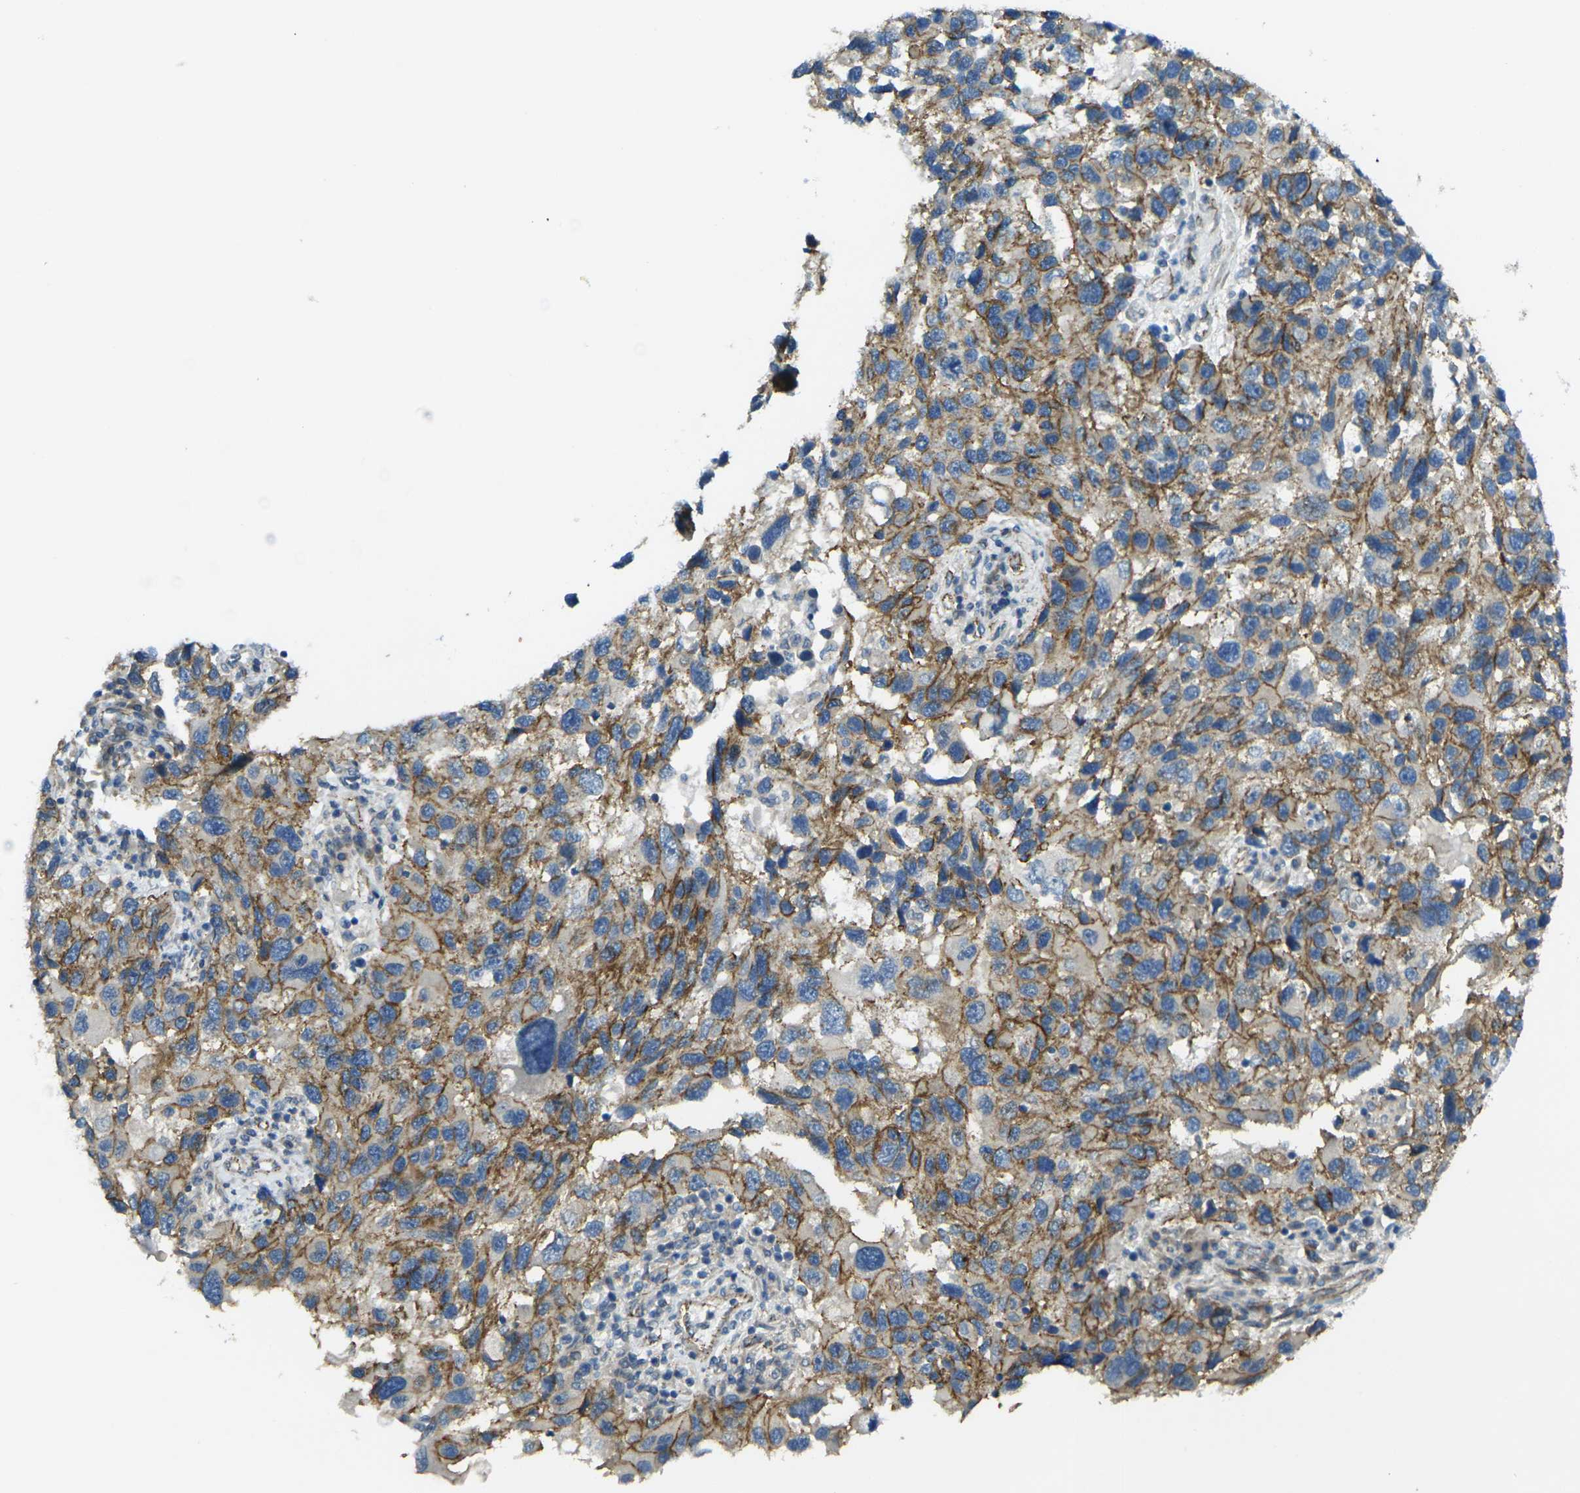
{"staining": {"intensity": "moderate", "quantity": ">75%", "location": "cytoplasmic/membranous"}, "tissue": "melanoma", "cell_type": "Tumor cells", "image_type": "cancer", "snomed": [{"axis": "morphology", "description": "Malignant melanoma, NOS"}, {"axis": "topography", "description": "Skin"}], "caption": "IHC image of melanoma stained for a protein (brown), which exhibits medium levels of moderate cytoplasmic/membranous expression in about >75% of tumor cells.", "gene": "RHBDD1", "patient": {"sex": "male", "age": 53}}